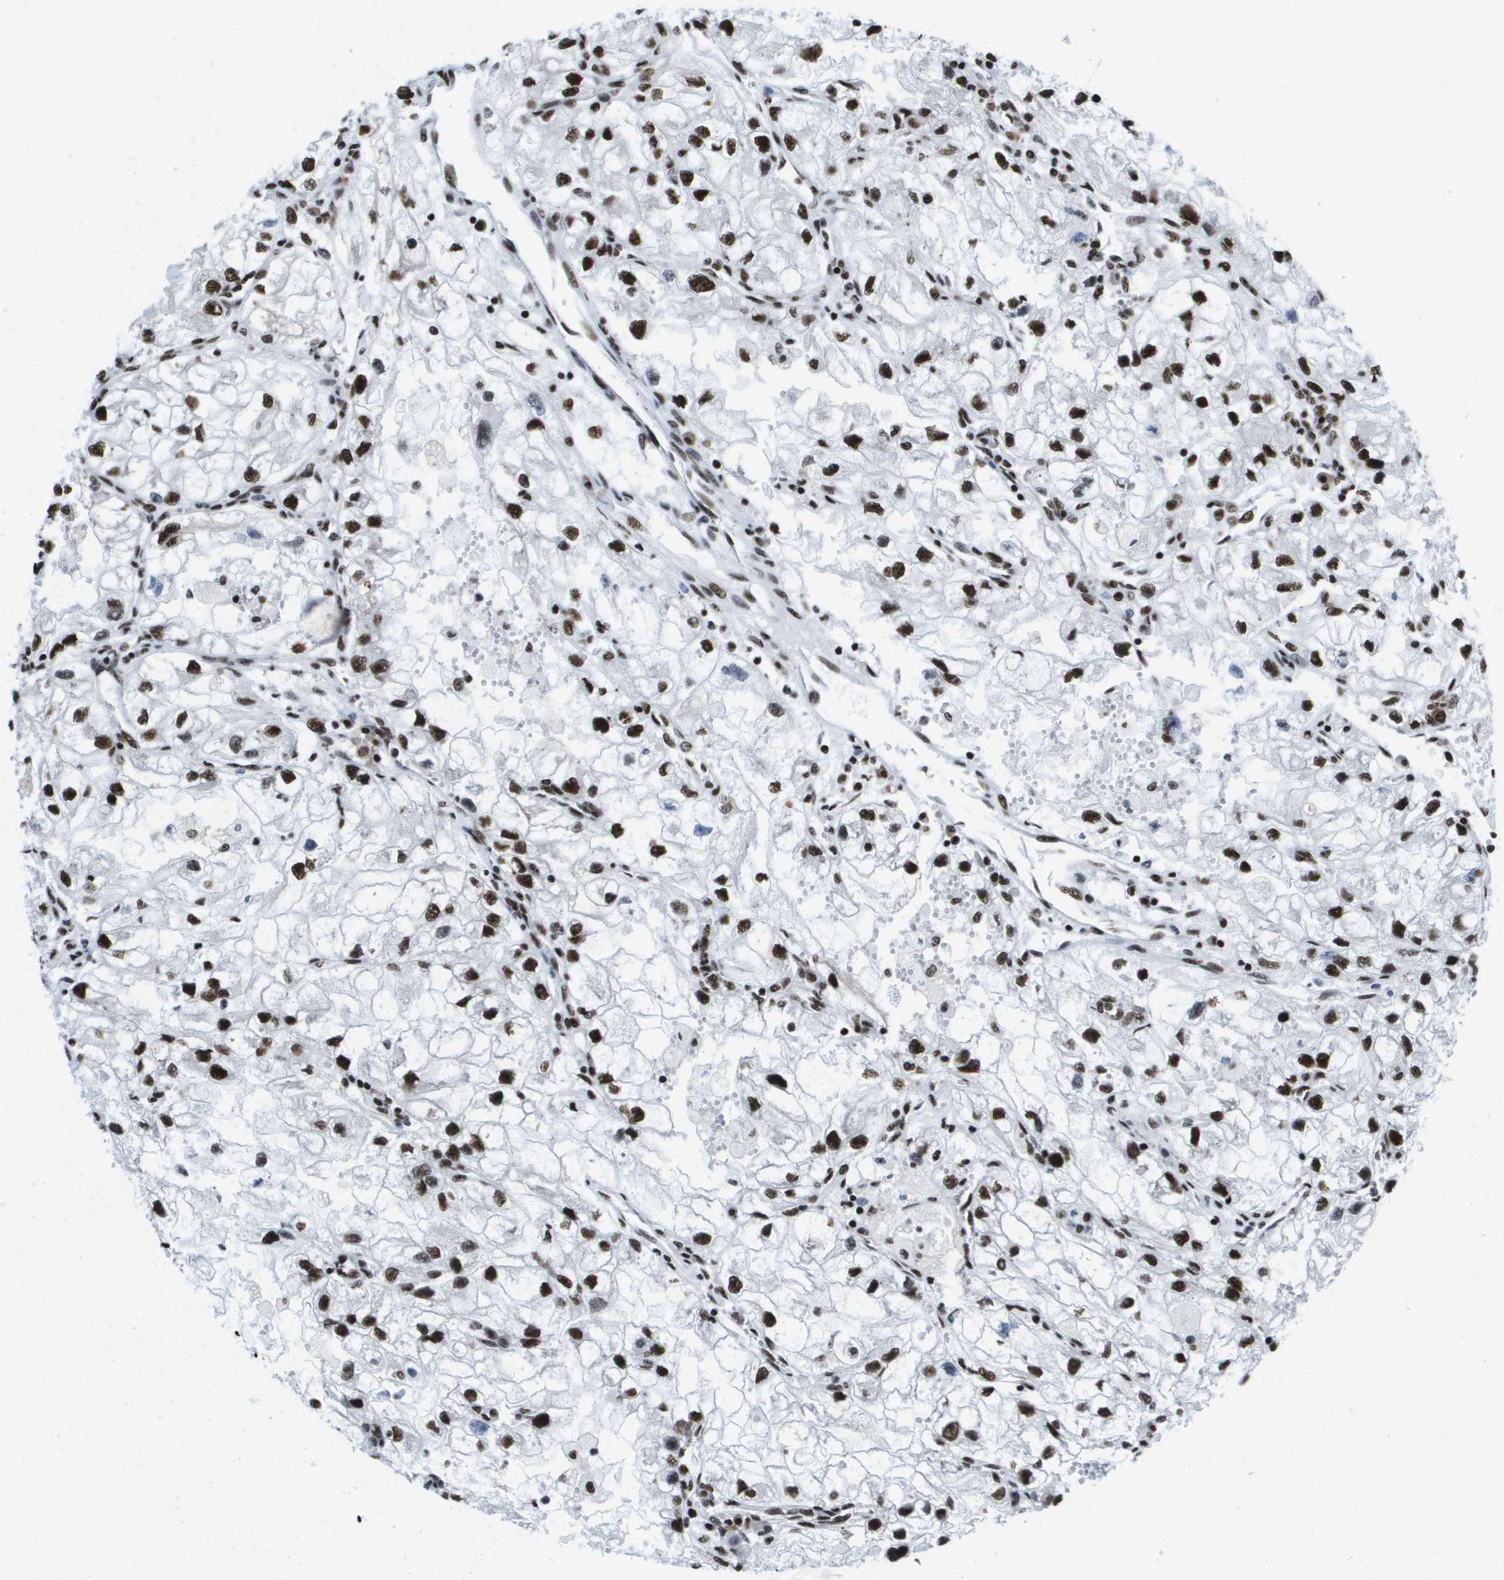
{"staining": {"intensity": "strong", "quantity": ">75%", "location": "nuclear"}, "tissue": "renal cancer", "cell_type": "Tumor cells", "image_type": "cancer", "snomed": [{"axis": "morphology", "description": "Adenocarcinoma, NOS"}, {"axis": "topography", "description": "Kidney"}], "caption": "Immunohistochemical staining of human adenocarcinoma (renal) displays strong nuclear protein staining in approximately >75% of tumor cells.", "gene": "NSRP1", "patient": {"sex": "female", "age": 70}}